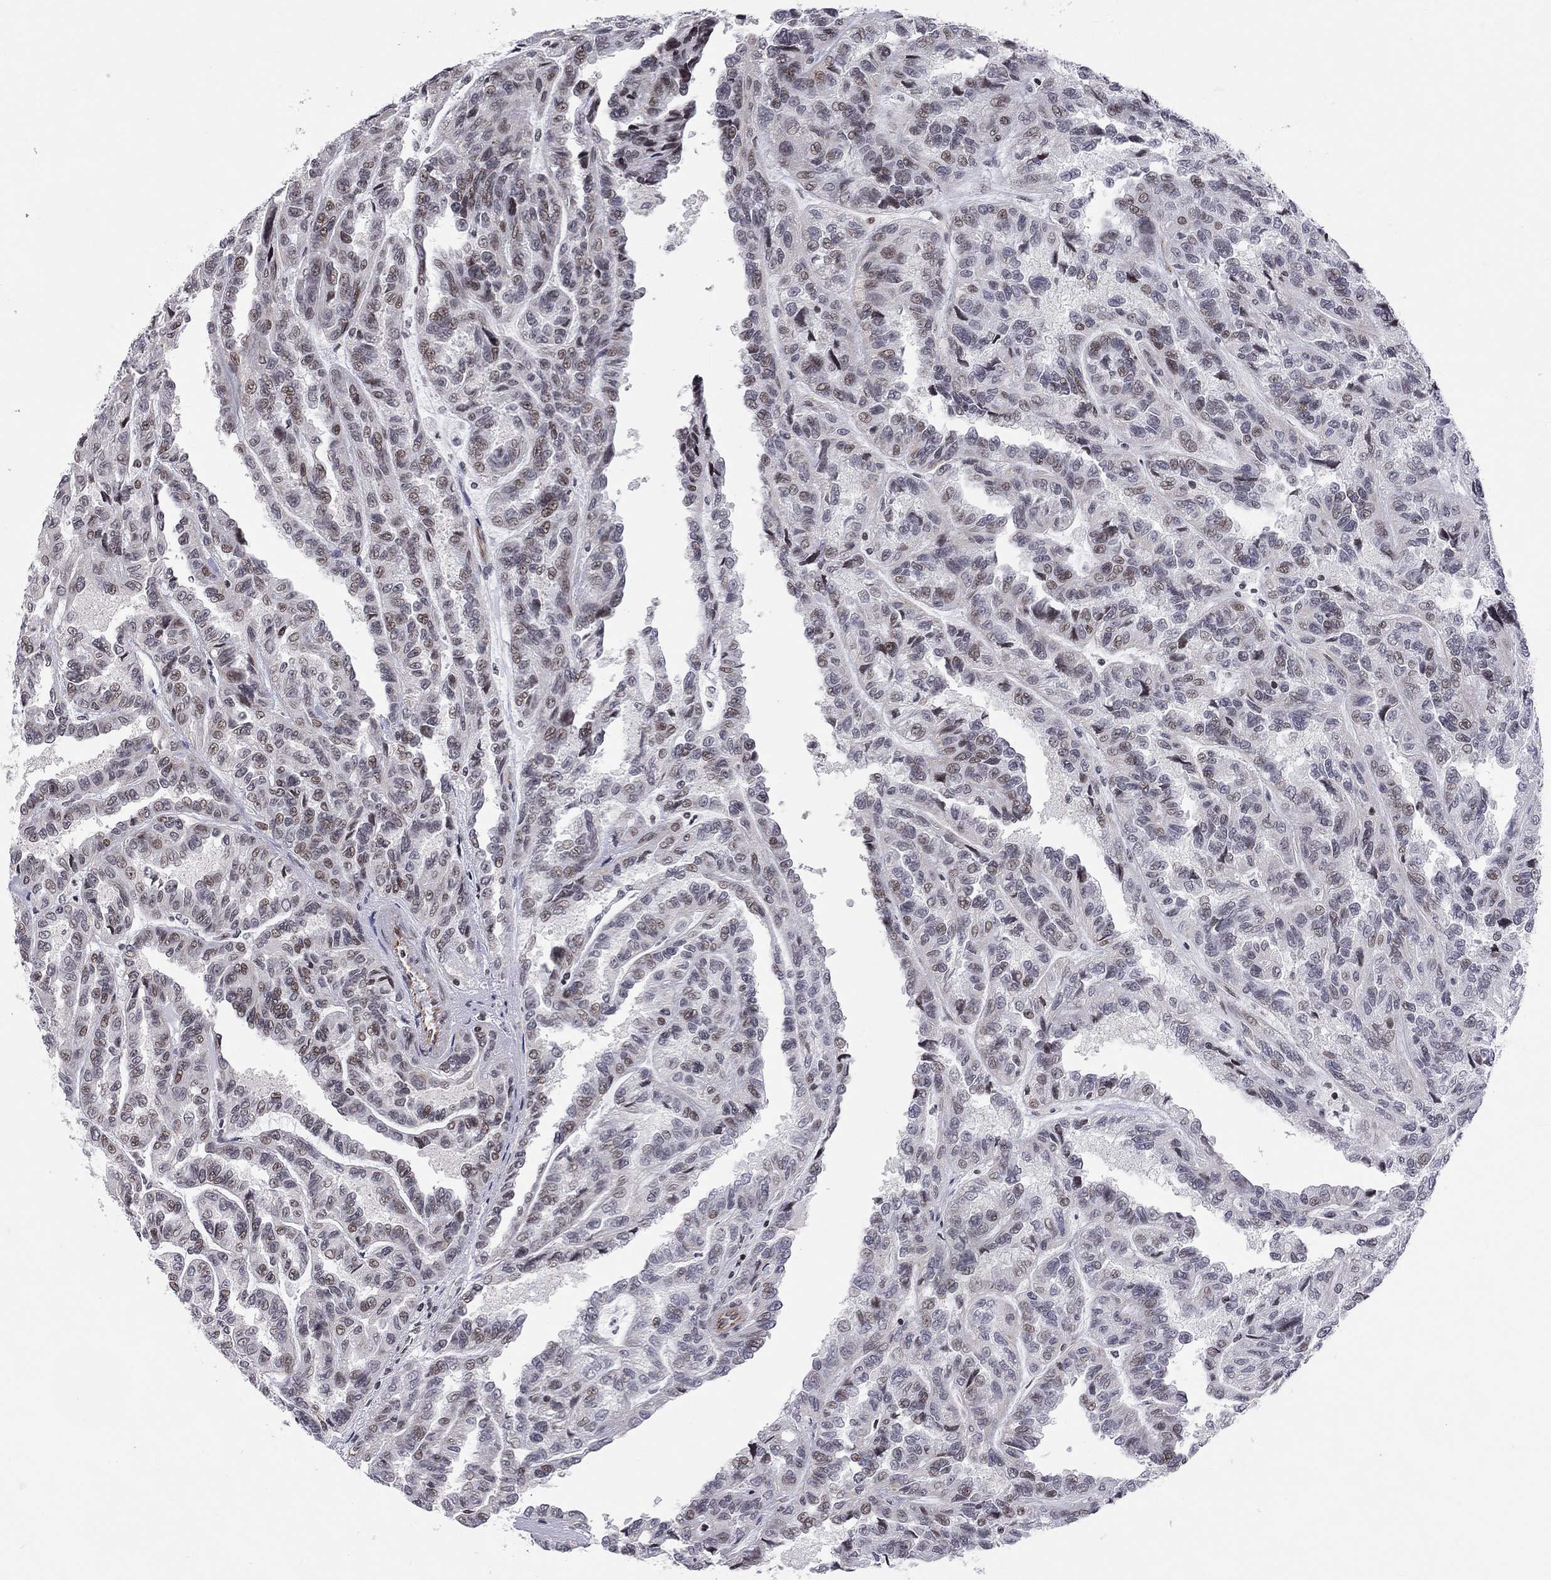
{"staining": {"intensity": "weak", "quantity": "<25%", "location": "nuclear"}, "tissue": "renal cancer", "cell_type": "Tumor cells", "image_type": "cancer", "snomed": [{"axis": "morphology", "description": "Adenocarcinoma, NOS"}, {"axis": "topography", "description": "Kidney"}], "caption": "Immunohistochemistry (IHC) of human adenocarcinoma (renal) reveals no positivity in tumor cells. Brightfield microscopy of immunohistochemistry (IHC) stained with DAB (brown) and hematoxylin (blue), captured at high magnification.", "gene": "MTNR1B", "patient": {"sex": "male", "age": 79}}